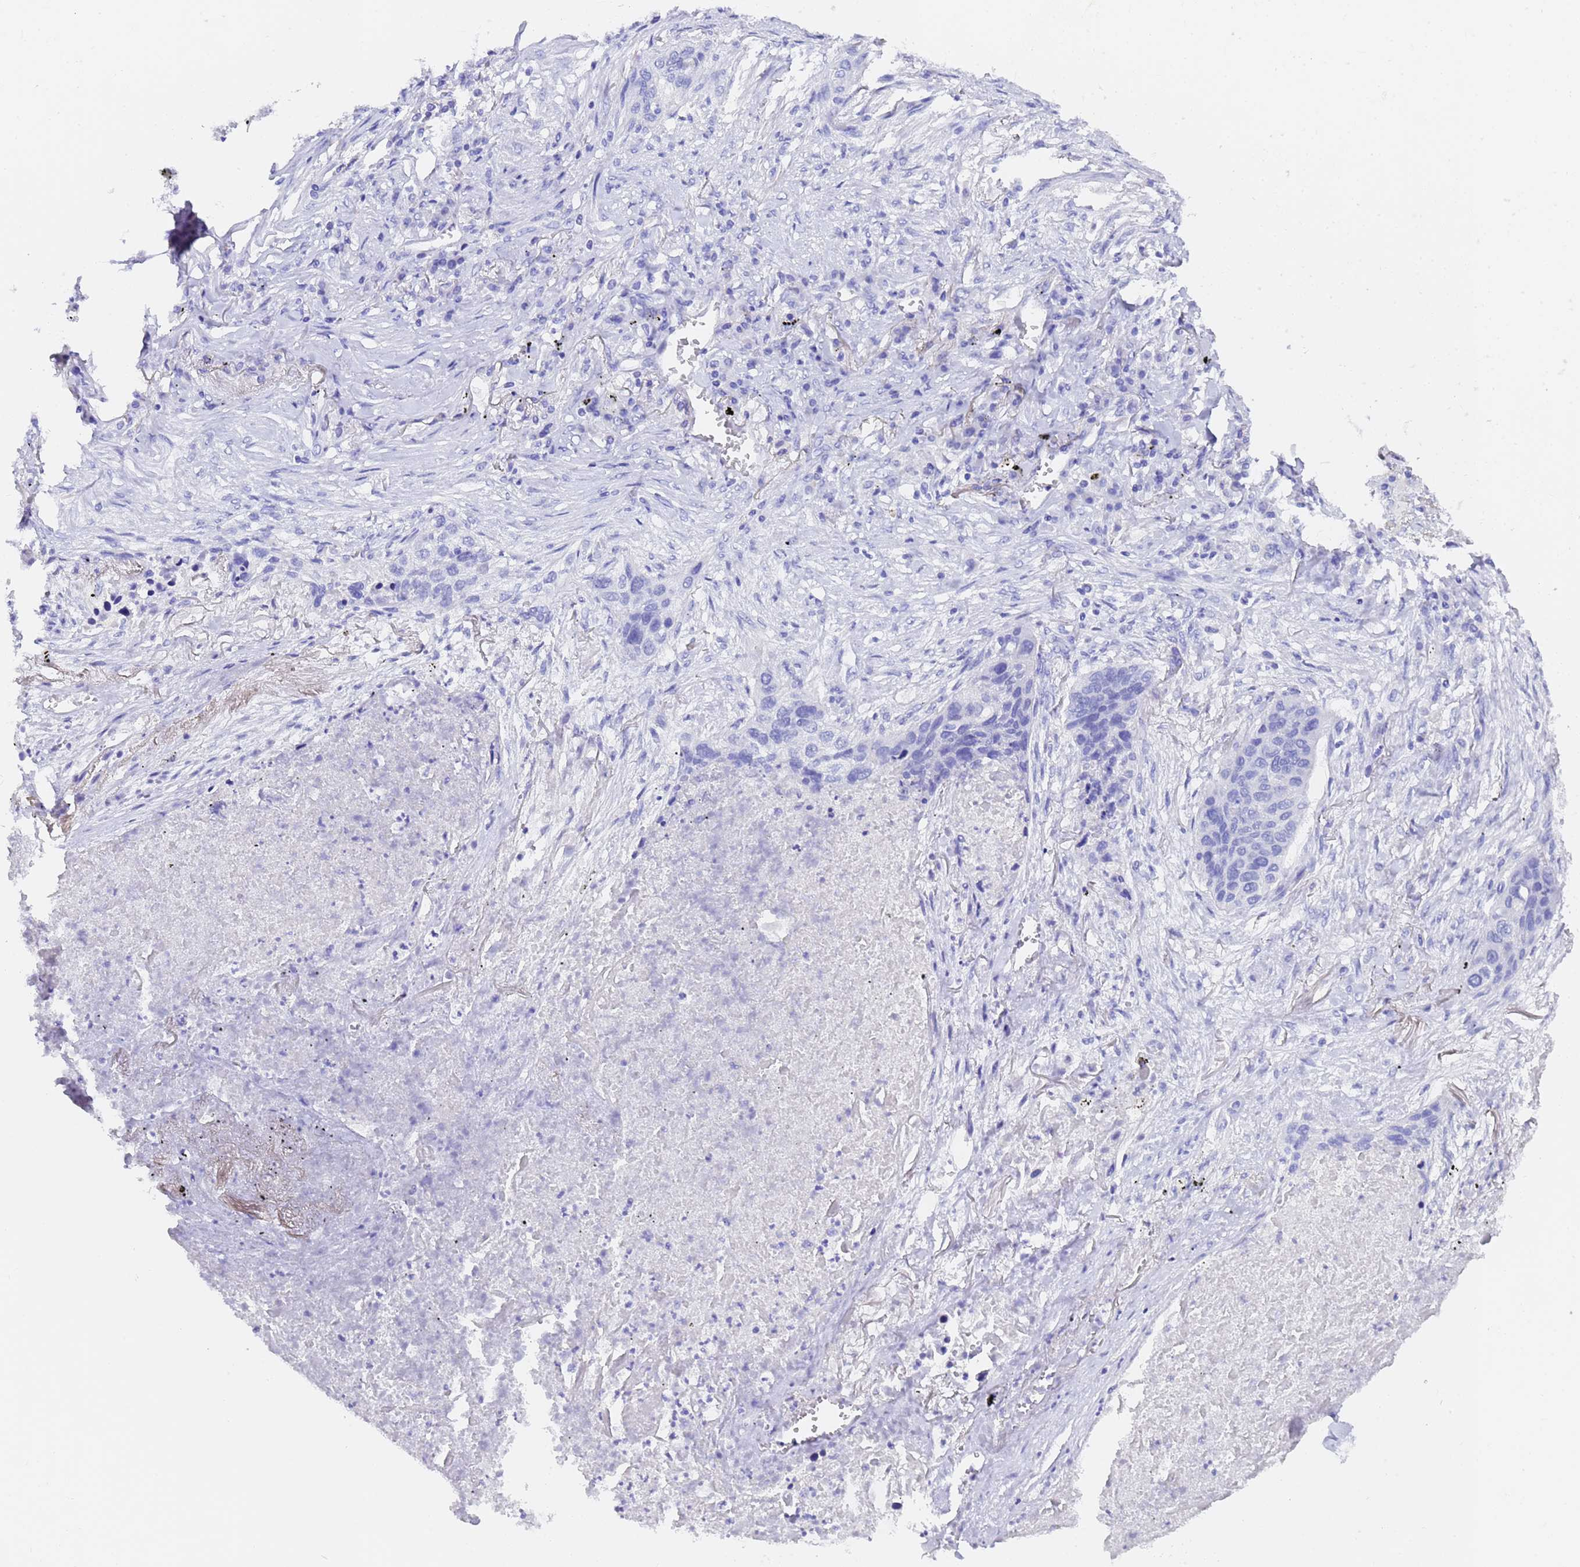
{"staining": {"intensity": "negative", "quantity": "none", "location": "none"}, "tissue": "lung cancer", "cell_type": "Tumor cells", "image_type": "cancer", "snomed": [{"axis": "morphology", "description": "Squamous cell carcinoma, NOS"}, {"axis": "topography", "description": "Lung"}], "caption": "Tumor cells show no significant protein staining in lung cancer. (DAB (3,3'-diaminobenzidine) IHC with hematoxylin counter stain).", "gene": "GABRA1", "patient": {"sex": "female", "age": 63}}